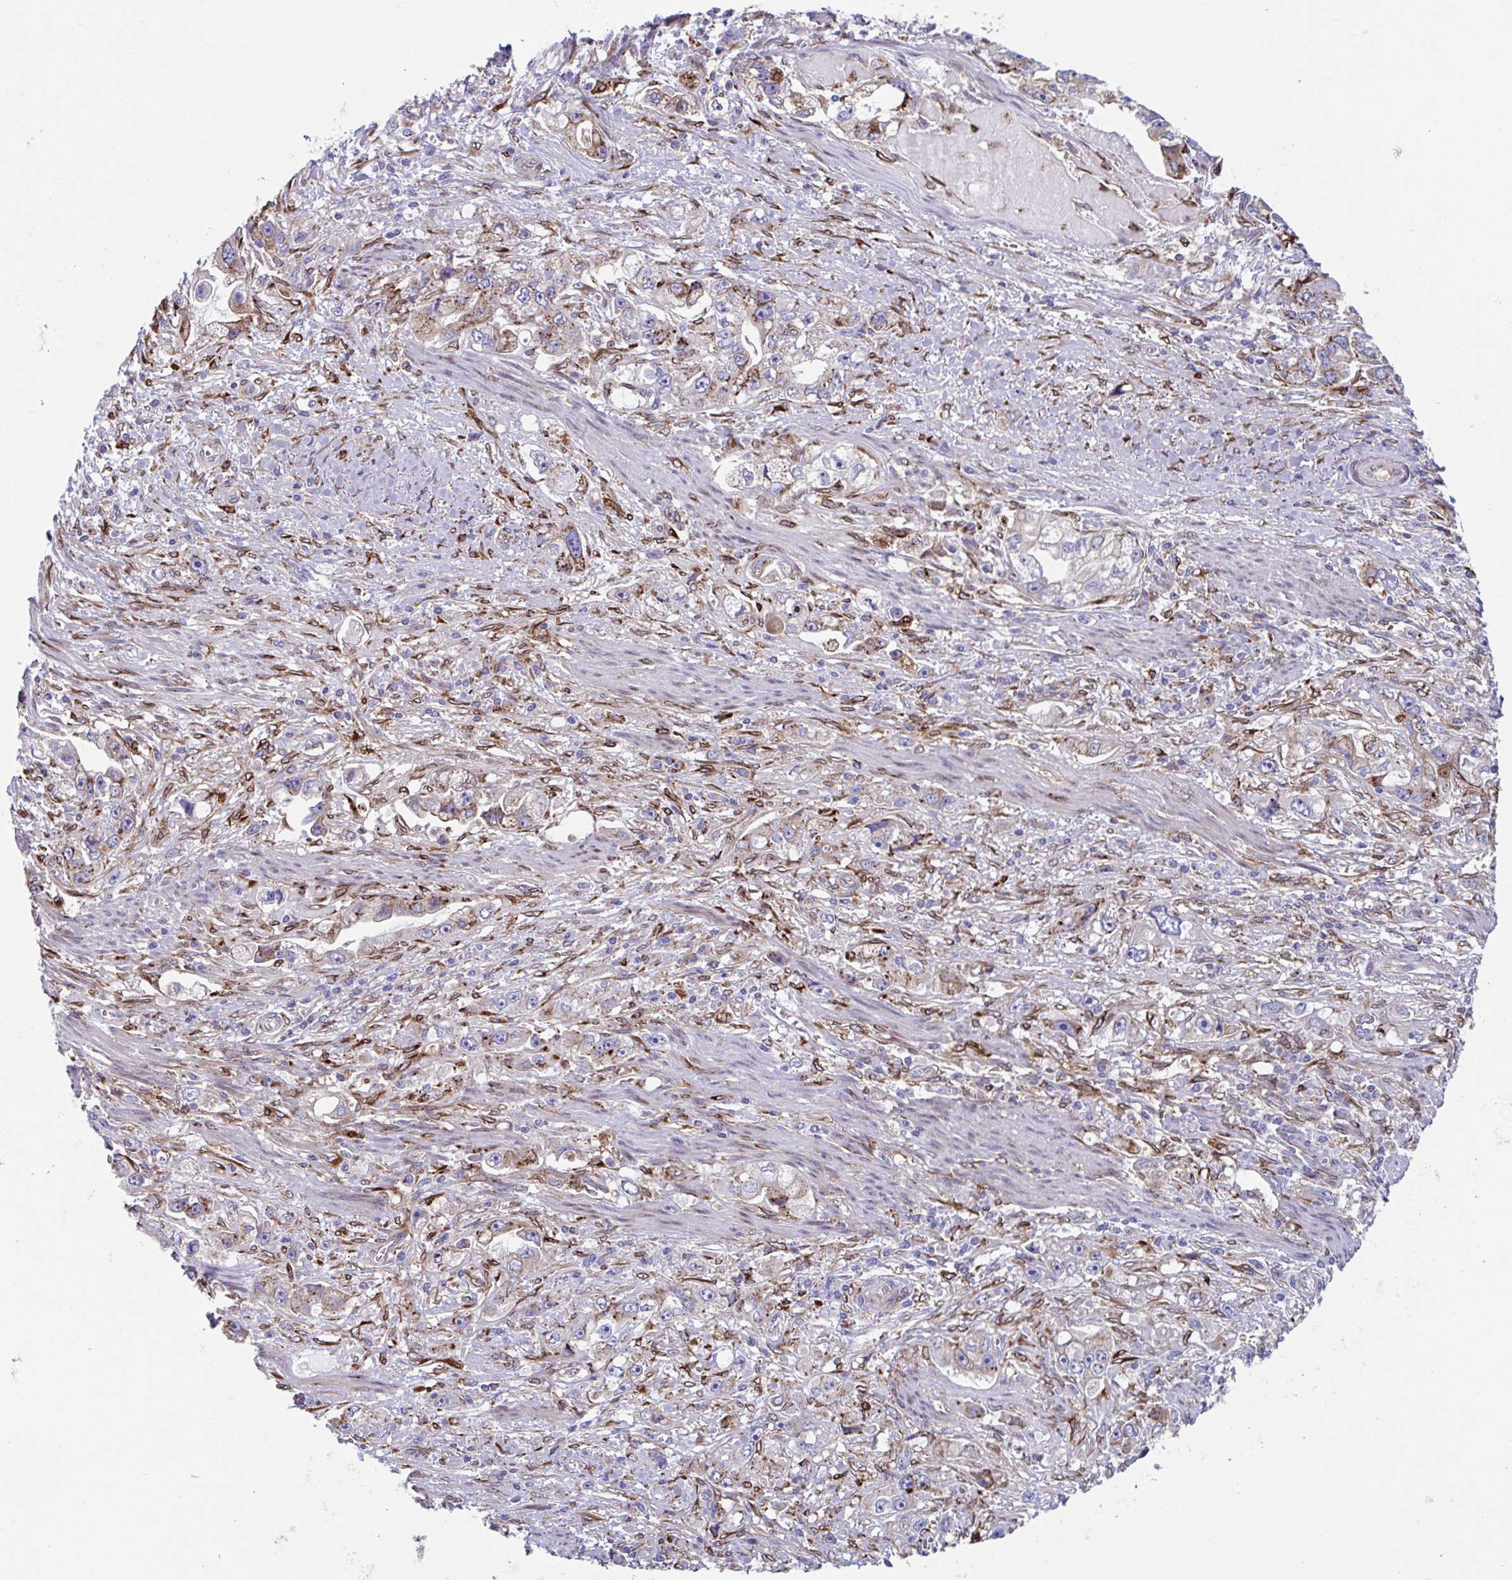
{"staining": {"intensity": "strong", "quantity": "<25%", "location": "cytoplasmic/membranous"}, "tissue": "stomach cancer", "cell_type": "Tumor cells", "image_type": "cancer", "snomed": [{"axis": "morphology", "description": "Adenocarcinoma, NOS"}, {"axis": "topography", "description": "Stomach, lower"}], "caption": "Stomach cancer (adenocarcinoma) stained with immunohistochemistry shows strong cytoplasmic/membranous expression in about <25% of tumor cells. The staining is performed using DAB (3,3'-diaminobenzidine) brown chromogen to label protein expression. The nuclei are counter-stained blue using hematoxylin.", "gene": "RFK", "patient": {"sex": "female", "age": 93}}